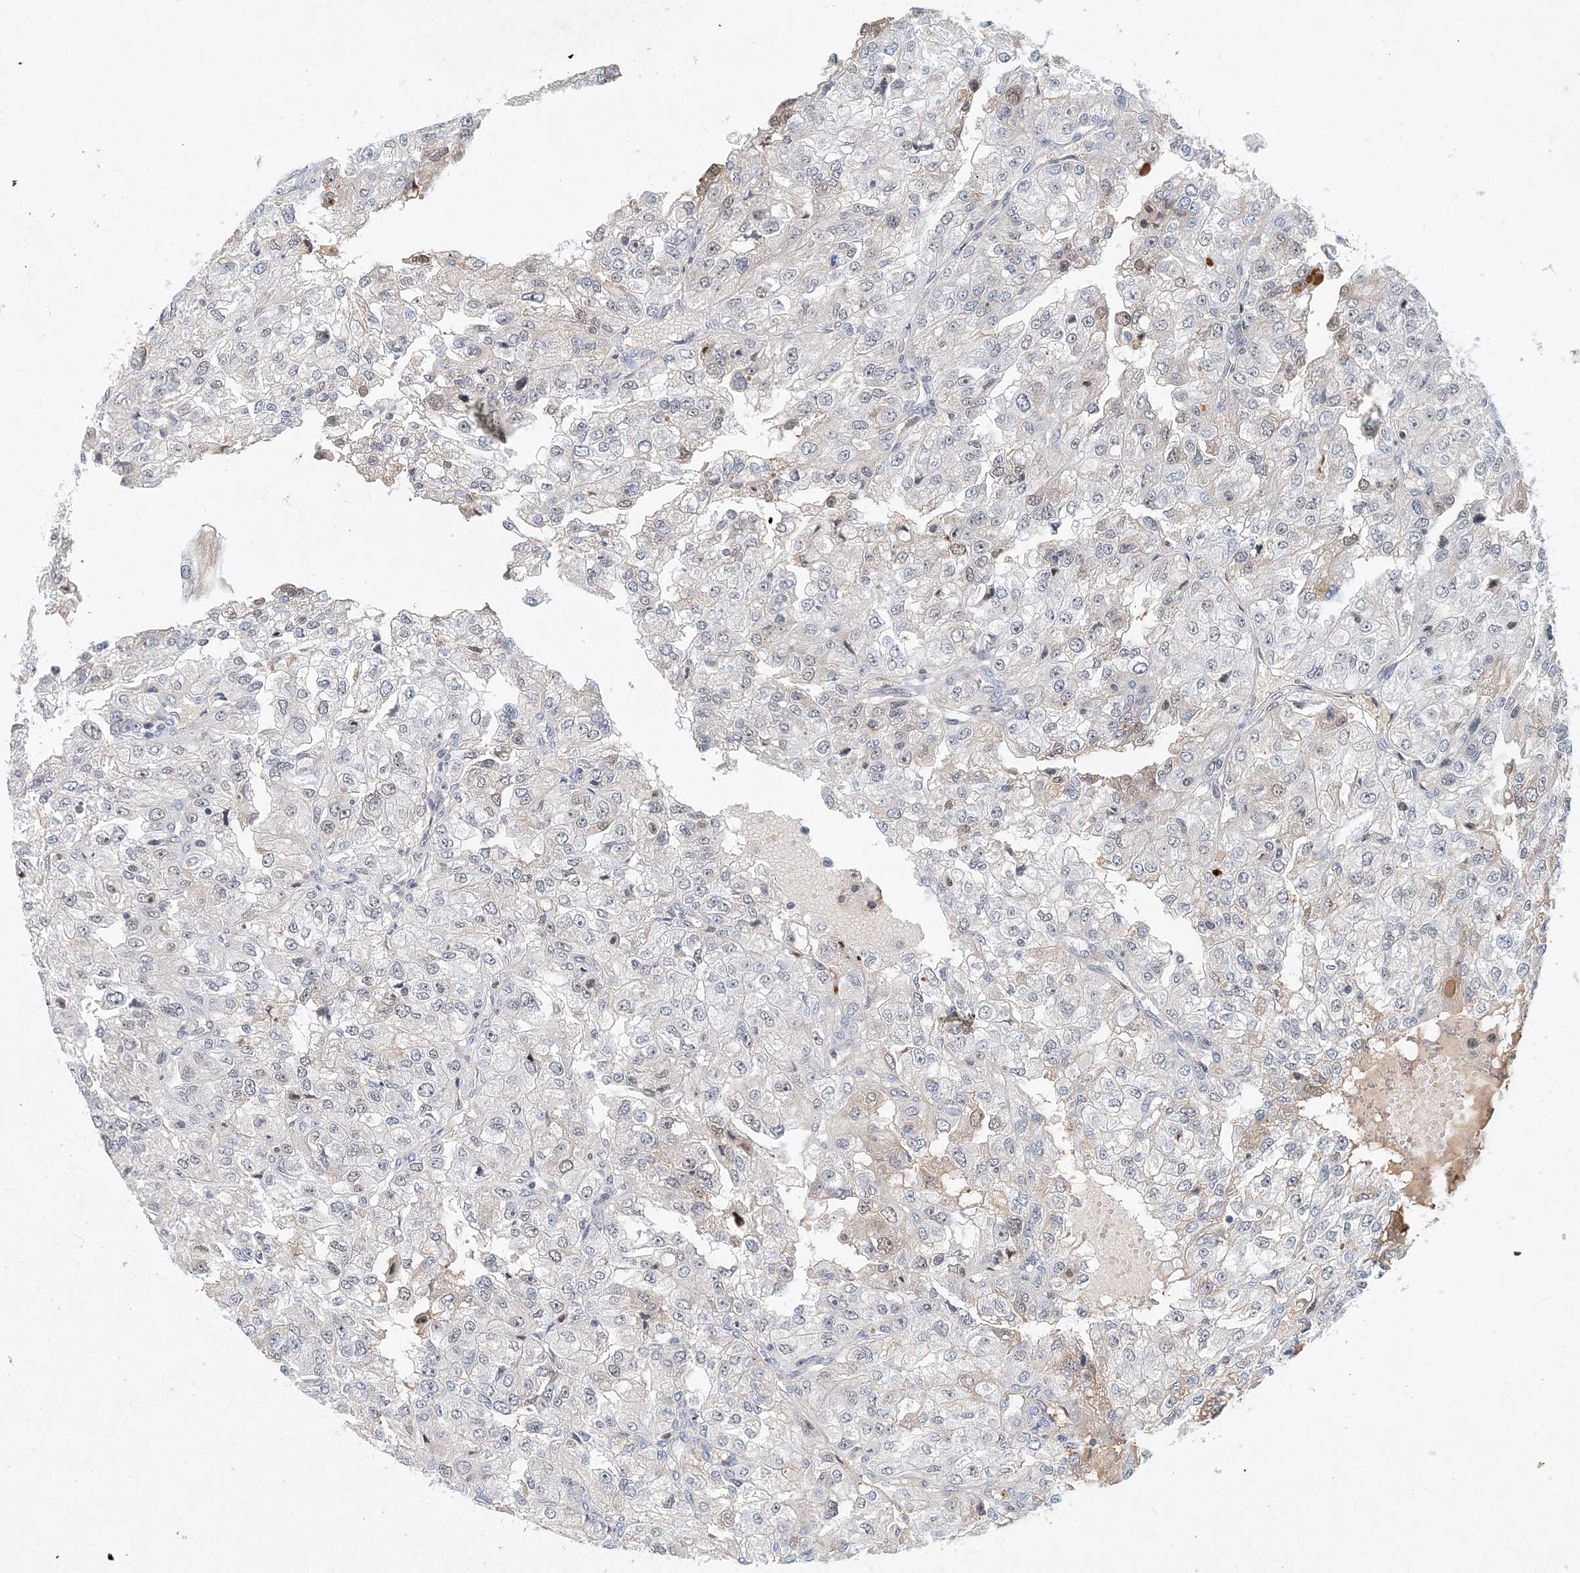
{"staining": {"intensity": "negative", "quantity": "none", "location": "none"}, "tissue": "renal cancer", "cell_type": "Tumor cells", "image_type": "cancer", "snomed": [{"axis": "morphology", "description": "Adenocarcinoma, NOS"}, {"axis": "topography", "description": "Kidney"}], "caption": "IHC of renal cancer (adenocarcinoma) demonstrates no expression in tumor cells.", "gene": "KPNA4", "patient": {"sex": "female", "age": 54}}